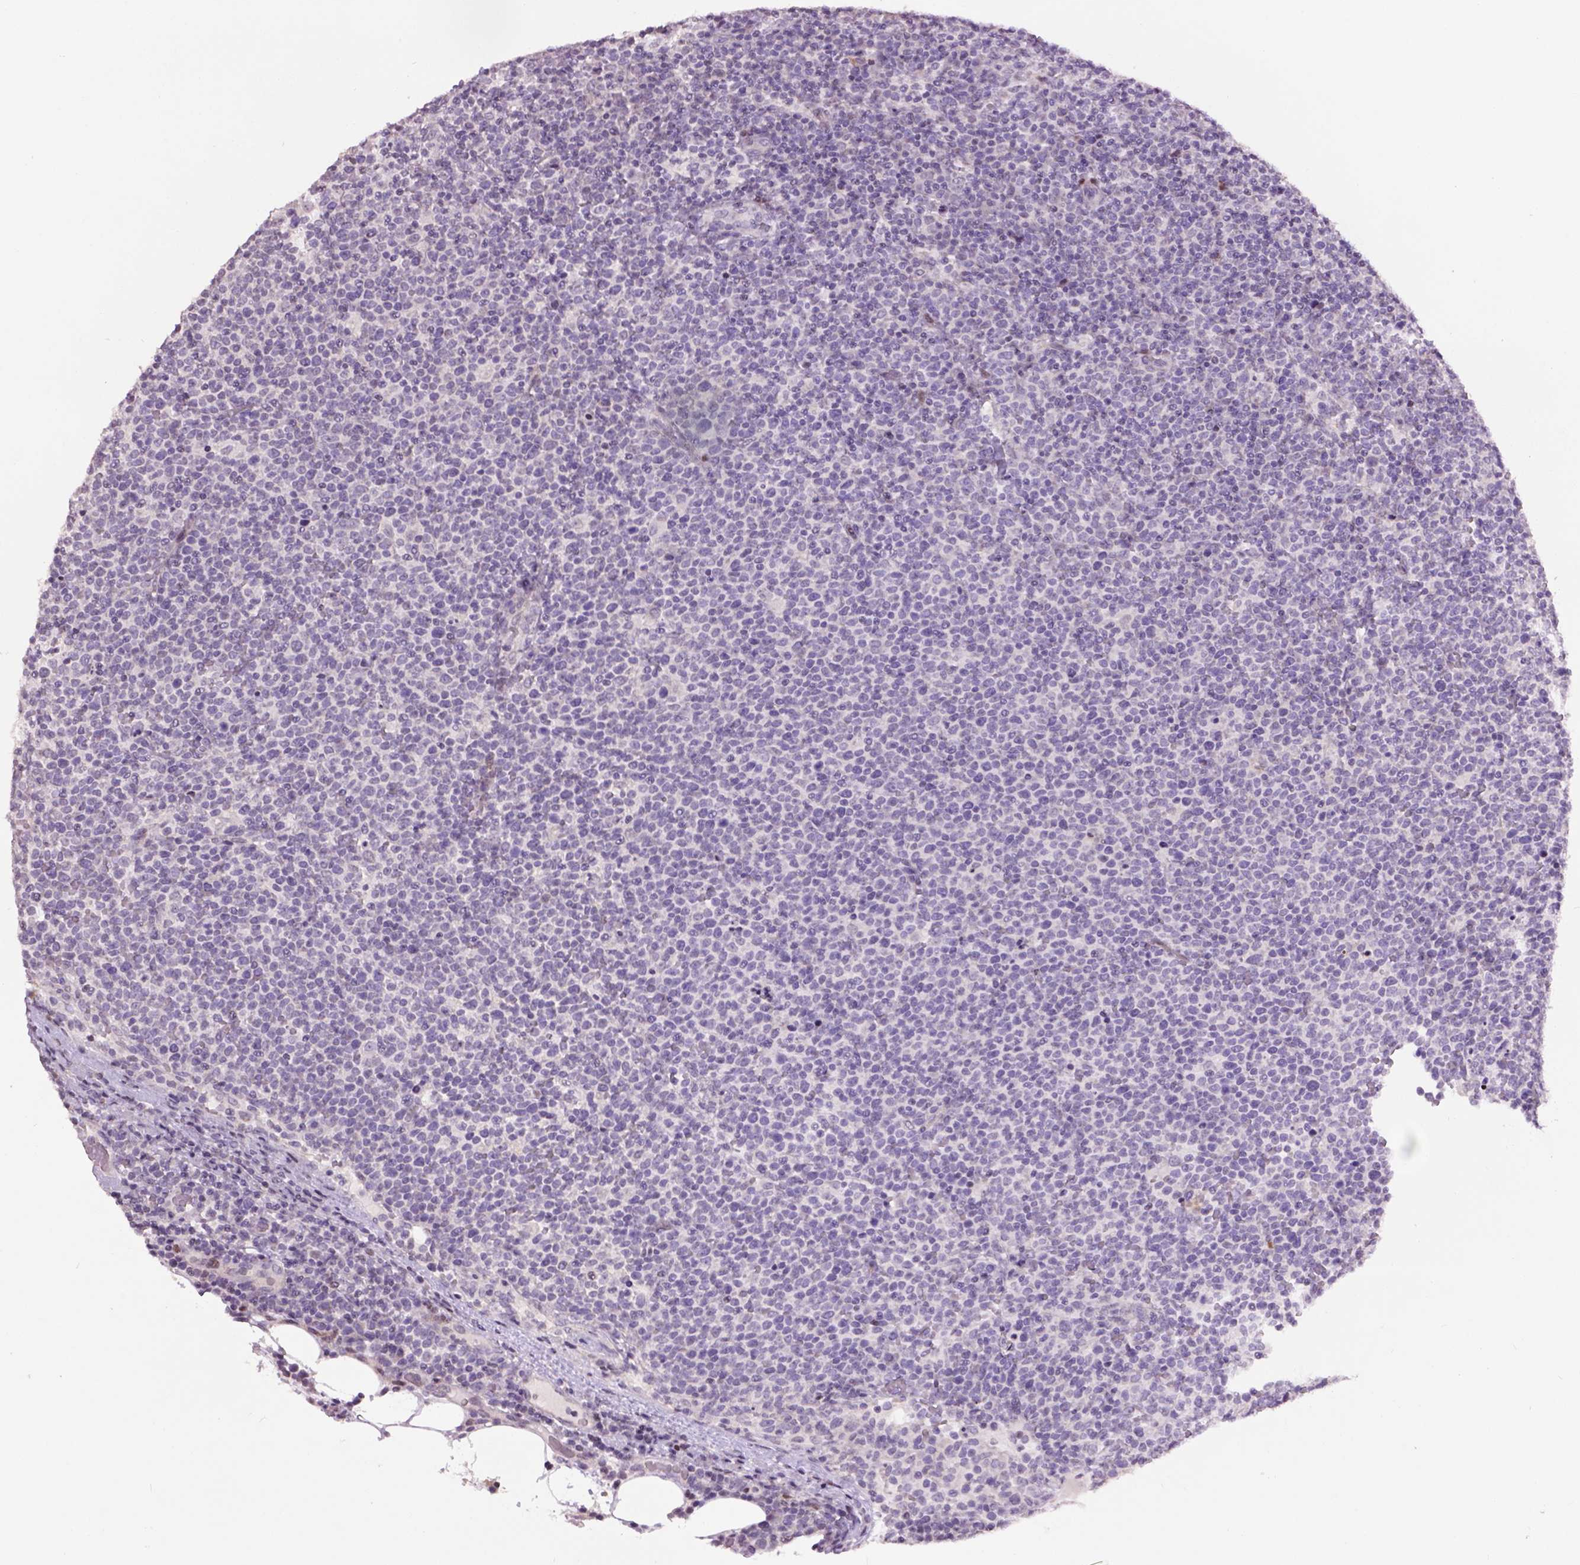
{"staining": {"intensity": "negative", "quantity": "none", "location": "none"}, "tissue": "lymphoma", "cell_type": "Tumor cells", "image_type": "cancer", "snomed": [{"axis": "morphology", "description": "Malignant lymphoma, non-Hodgkin's type, High grade"}, {"axis": "topography", "description": "Lymph node"}], "caption": "Human lymphoma stained for a protein using immunohistochemistry (IHC) demonstrates no staining in tumor cells.", "gene": "TH", "patient": {"sex": "male", "age": 61}}